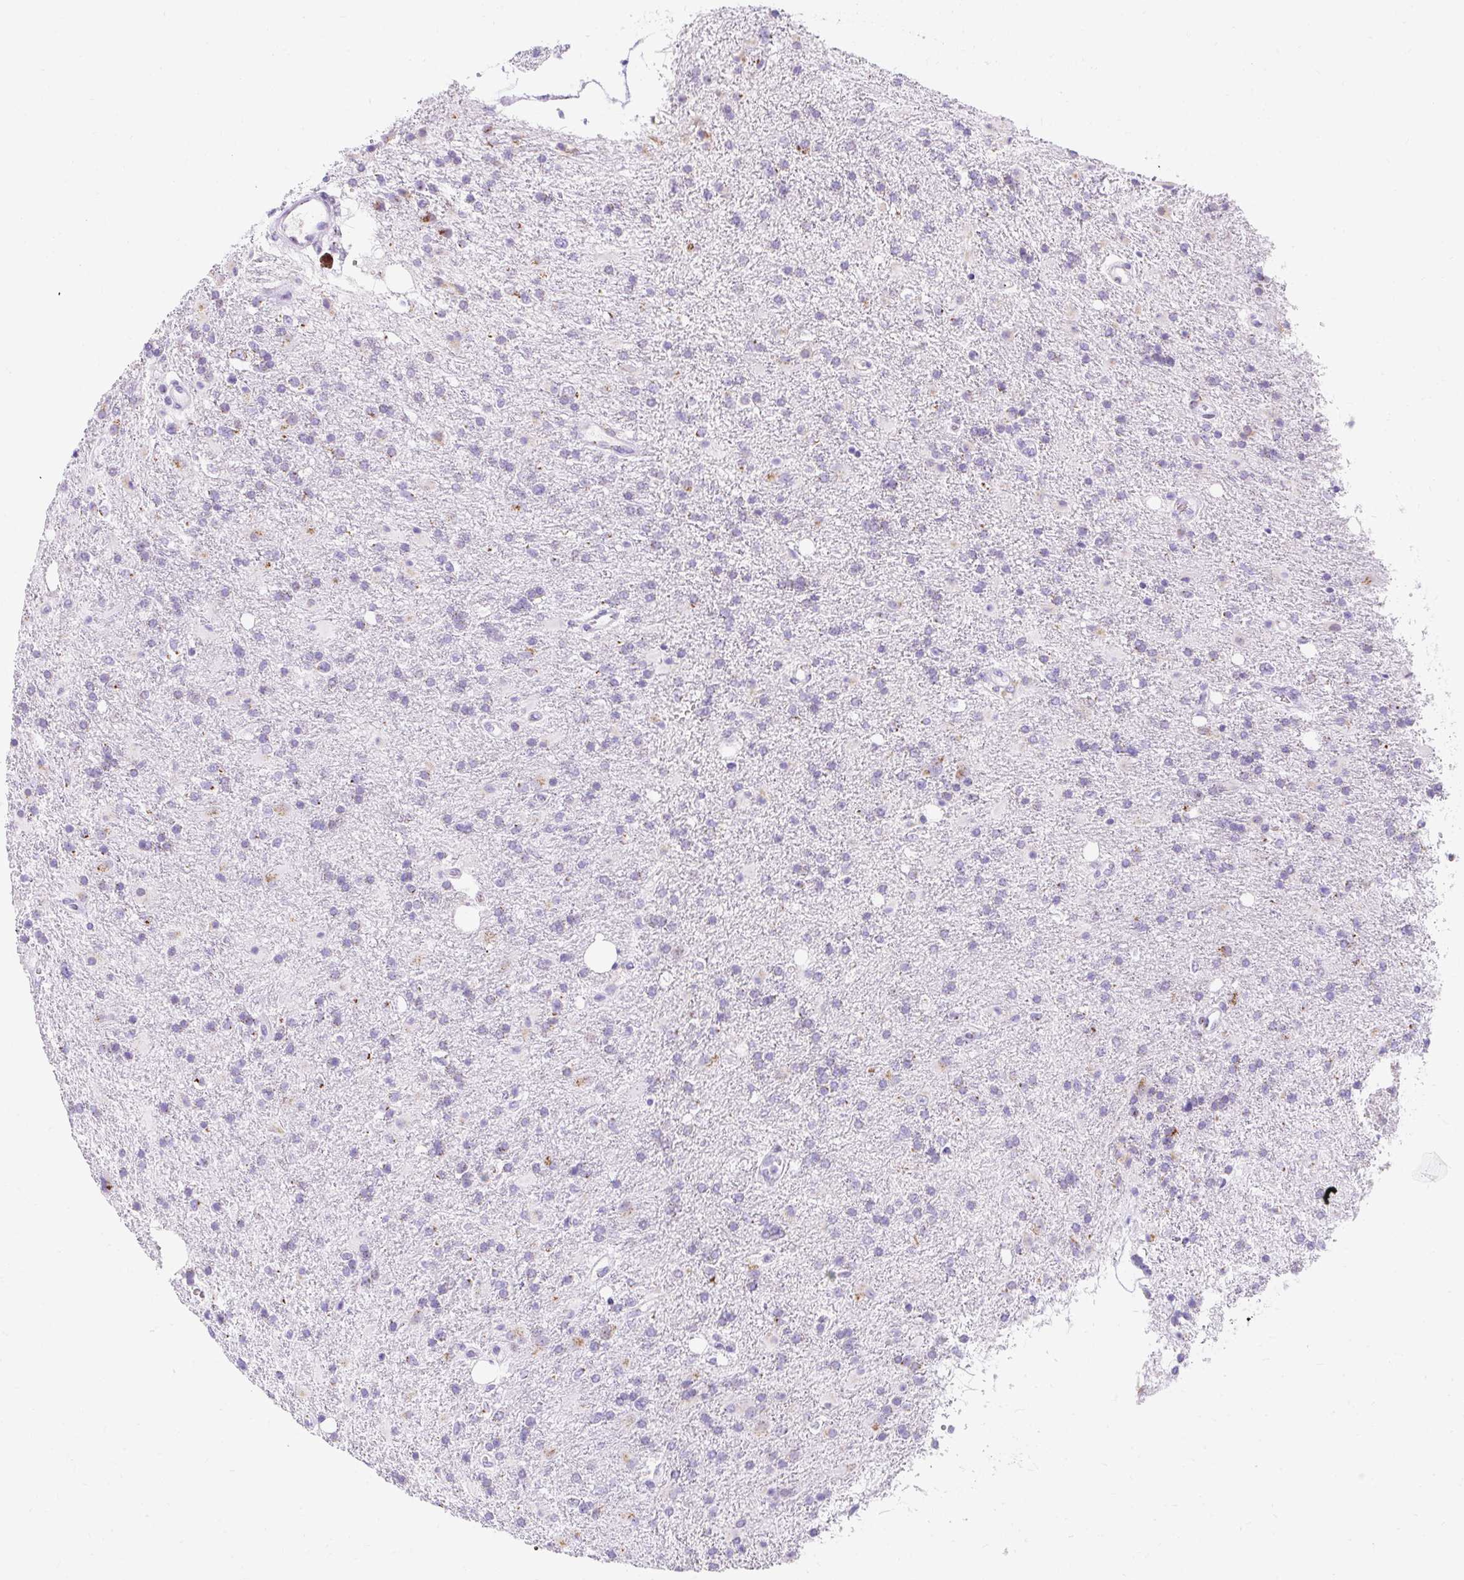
{"staining": {"intensity": "negative", "quantity": "none", "location": "none"}, "tissue": "glioma", "cell_type": "Tumor cells", "image_type": "cancer", "snomed": [{"axis": "morphology", "description": "Glioma, malignant, High grade"}, {"axis": "topography", "description": "Brain"}], "caption": "DAB immunohistochemical staining of malignant high-grade glioma reveals no significant staining in tumor cells.", "gene": "GOLGA8A", "patient": {"sex": "male", "age": 56}}